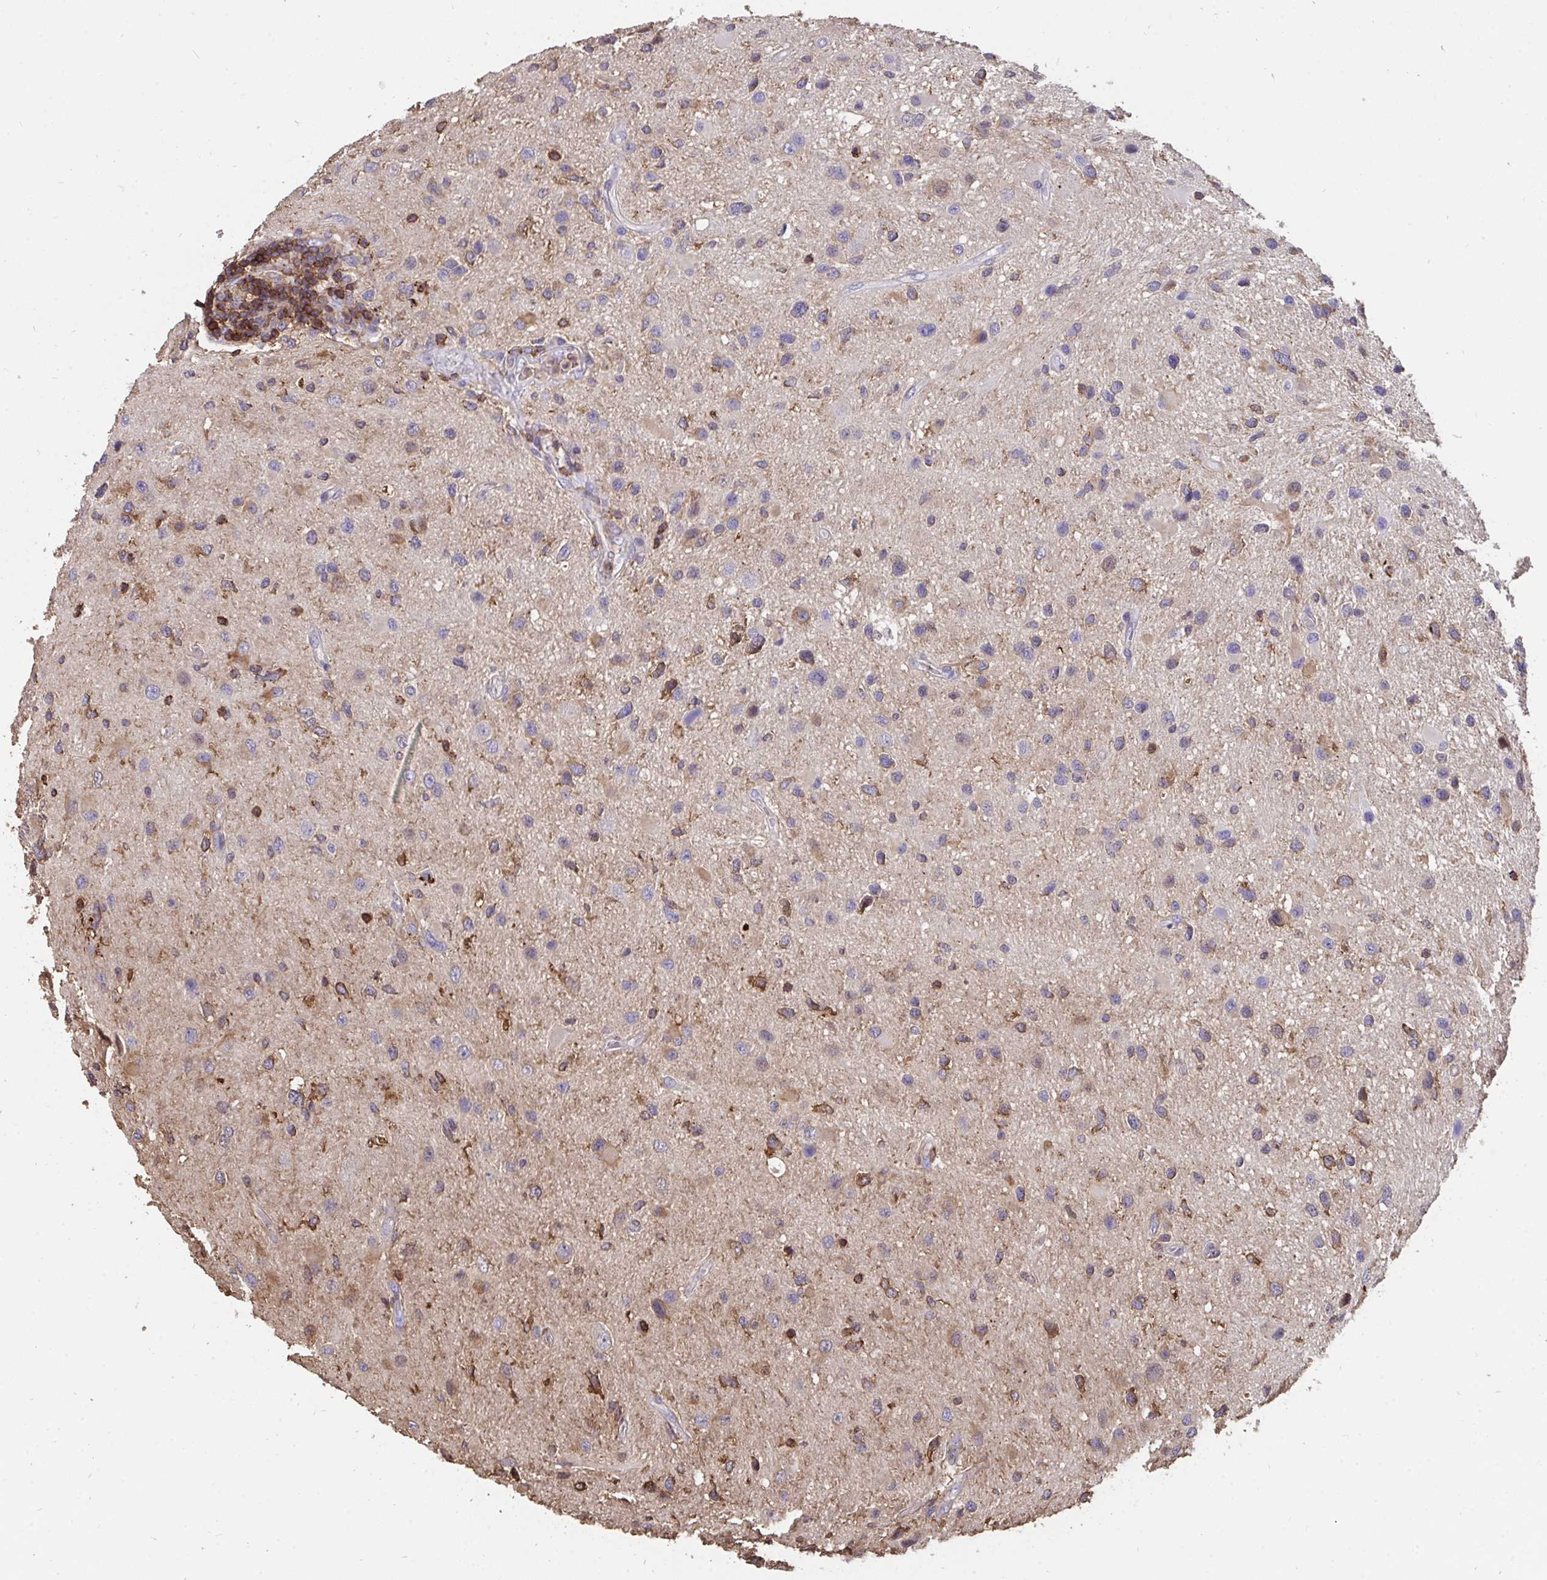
{"staining": {"intensity": "weak", "quantity": "<25%", "location": "cytoplasmic/membranous"}, "tissue": "glioma", "cell_type": "Tumor cells", "image_type": "cancer", "snomed": [{"axis": "morphology", "description": "Glioma, malignant, Low grade"}, {"axis": "topography", "description": "Brain"}], "caption": "This is an immunohistochemistry (IHC) micrograph of human glioma. There is no positivity in tumor cells.", "gene": "CFL1", "patient": {"sex": "female", "age": 32}}